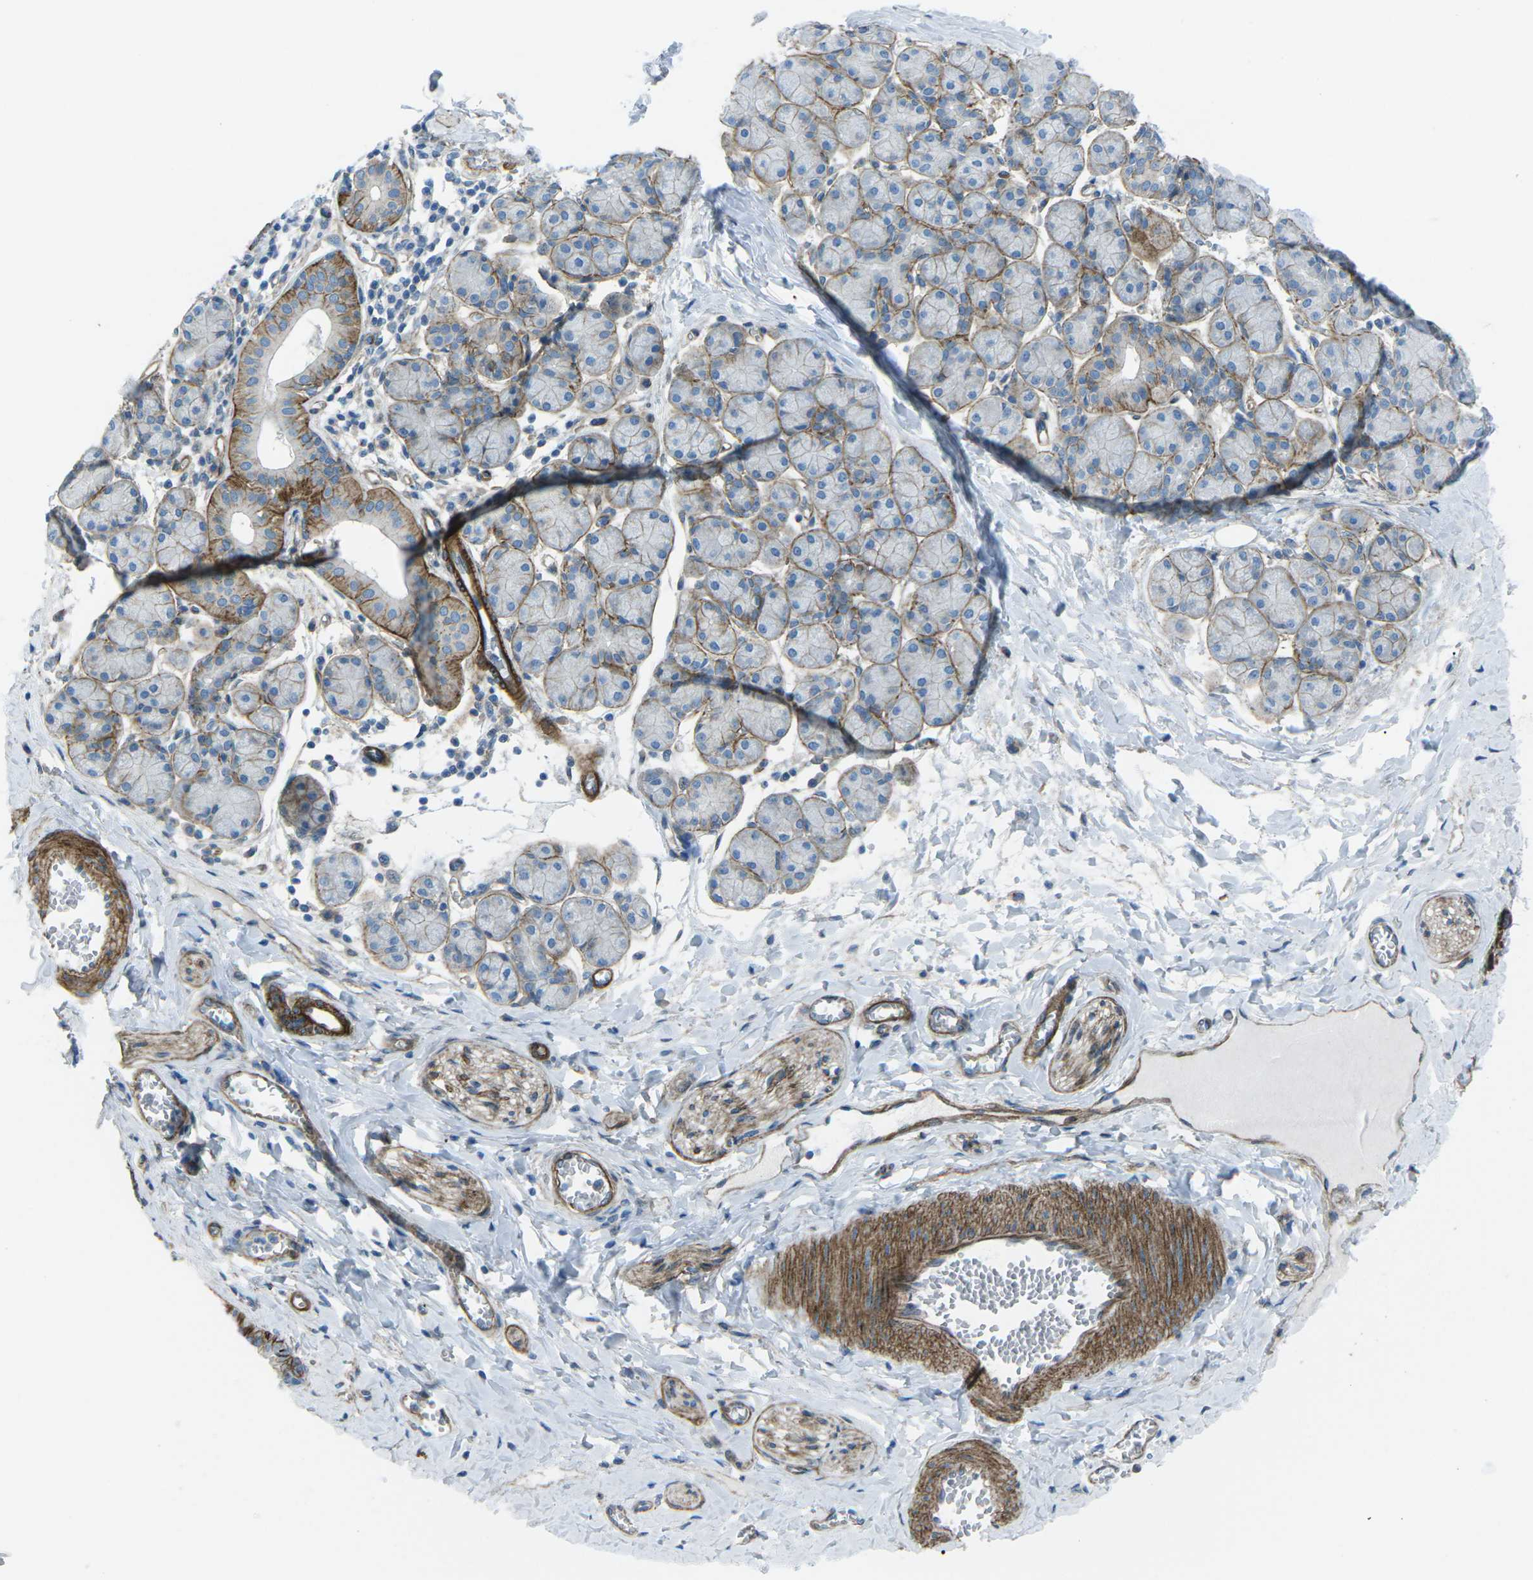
{"staining": {"intensity": "moderate", "quantity": "25%-75%", "location": "cytoplasmic/membranous"}, "tissue": "salivary gland", "cell_type": "Glandular cells", "image_type": "normal", "snomed": [{"axis": "morphology", "description": "Normal tissue, NOS"}, {"axis": "morphology", "description": "Inflammation, NOS"}, {"axis": "topography", "description": "Lymph node"}, {"axis": "topography", "description": "Salivary gland"}], "caption": "Unremarkable salivary gland reveals moderate cytoplasmic/membranous positivity in about 25%-75% of glandular cells, visualized by immunohistochemistry.", "gene": "UTRN", "patient": {"sex": "male", "age": 3}}